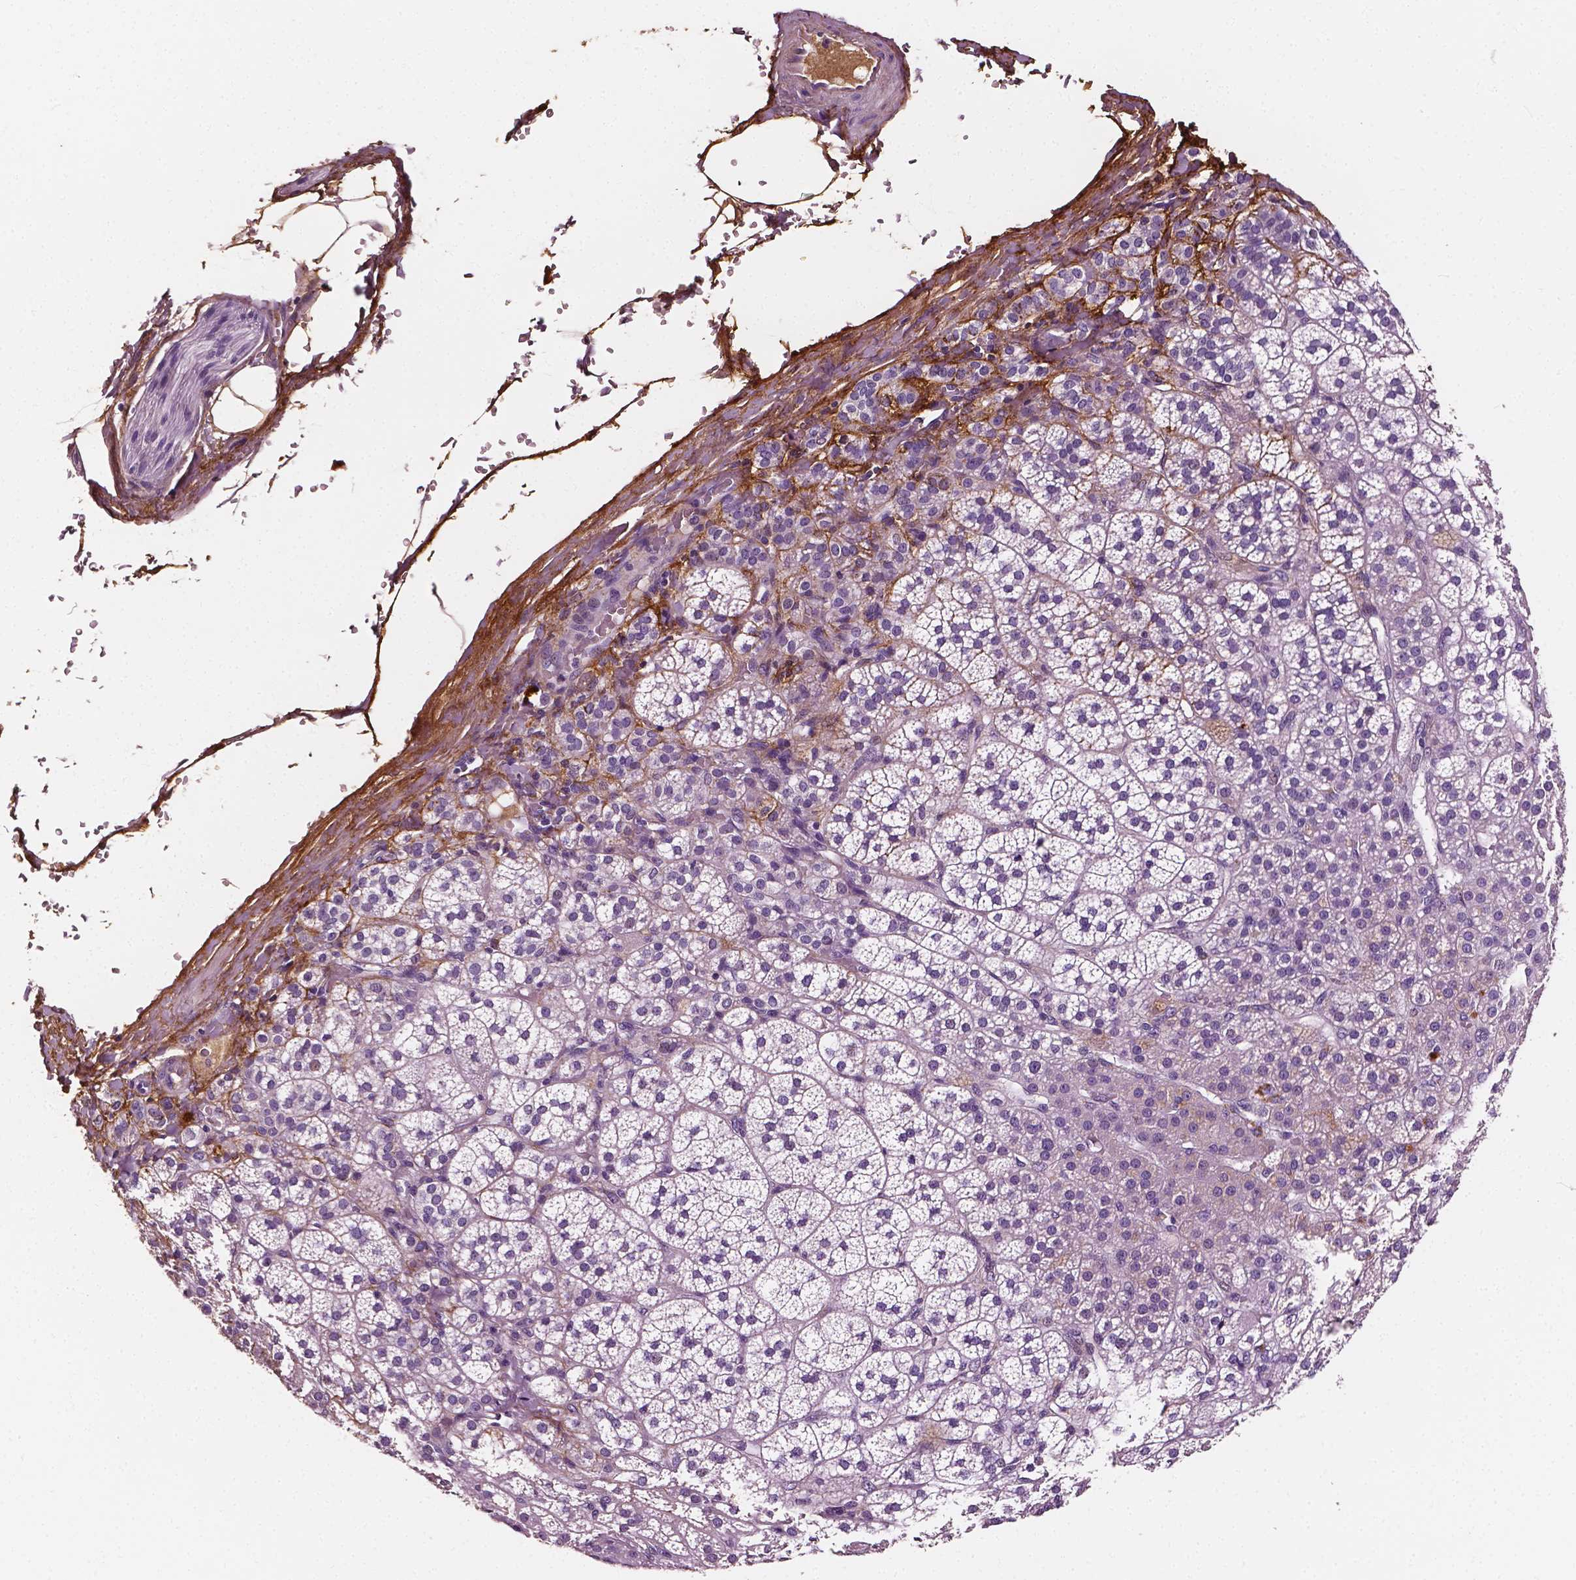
{"staining": {"intensity": "weak", "quantity": "<25%", "location": "cytoplasmic/membranous"}, "tissue": "adrenal gland", "cell_type": "Glandular cells", "image_type": "normal", "snomed": [{"axis": "morphology", "description": "Normal tissue, NOS"}, {"axis": "topography", "description": "Adrenal gland"}], "caption": "Adrenal gland was stained to show a protein in brown. There is no significant positivity in glandular cells. (Brightfield microscopy of DAB IHC at high magnification).", "gene": "FBLN1", "patient": {"sex": "female", "age": 60}}